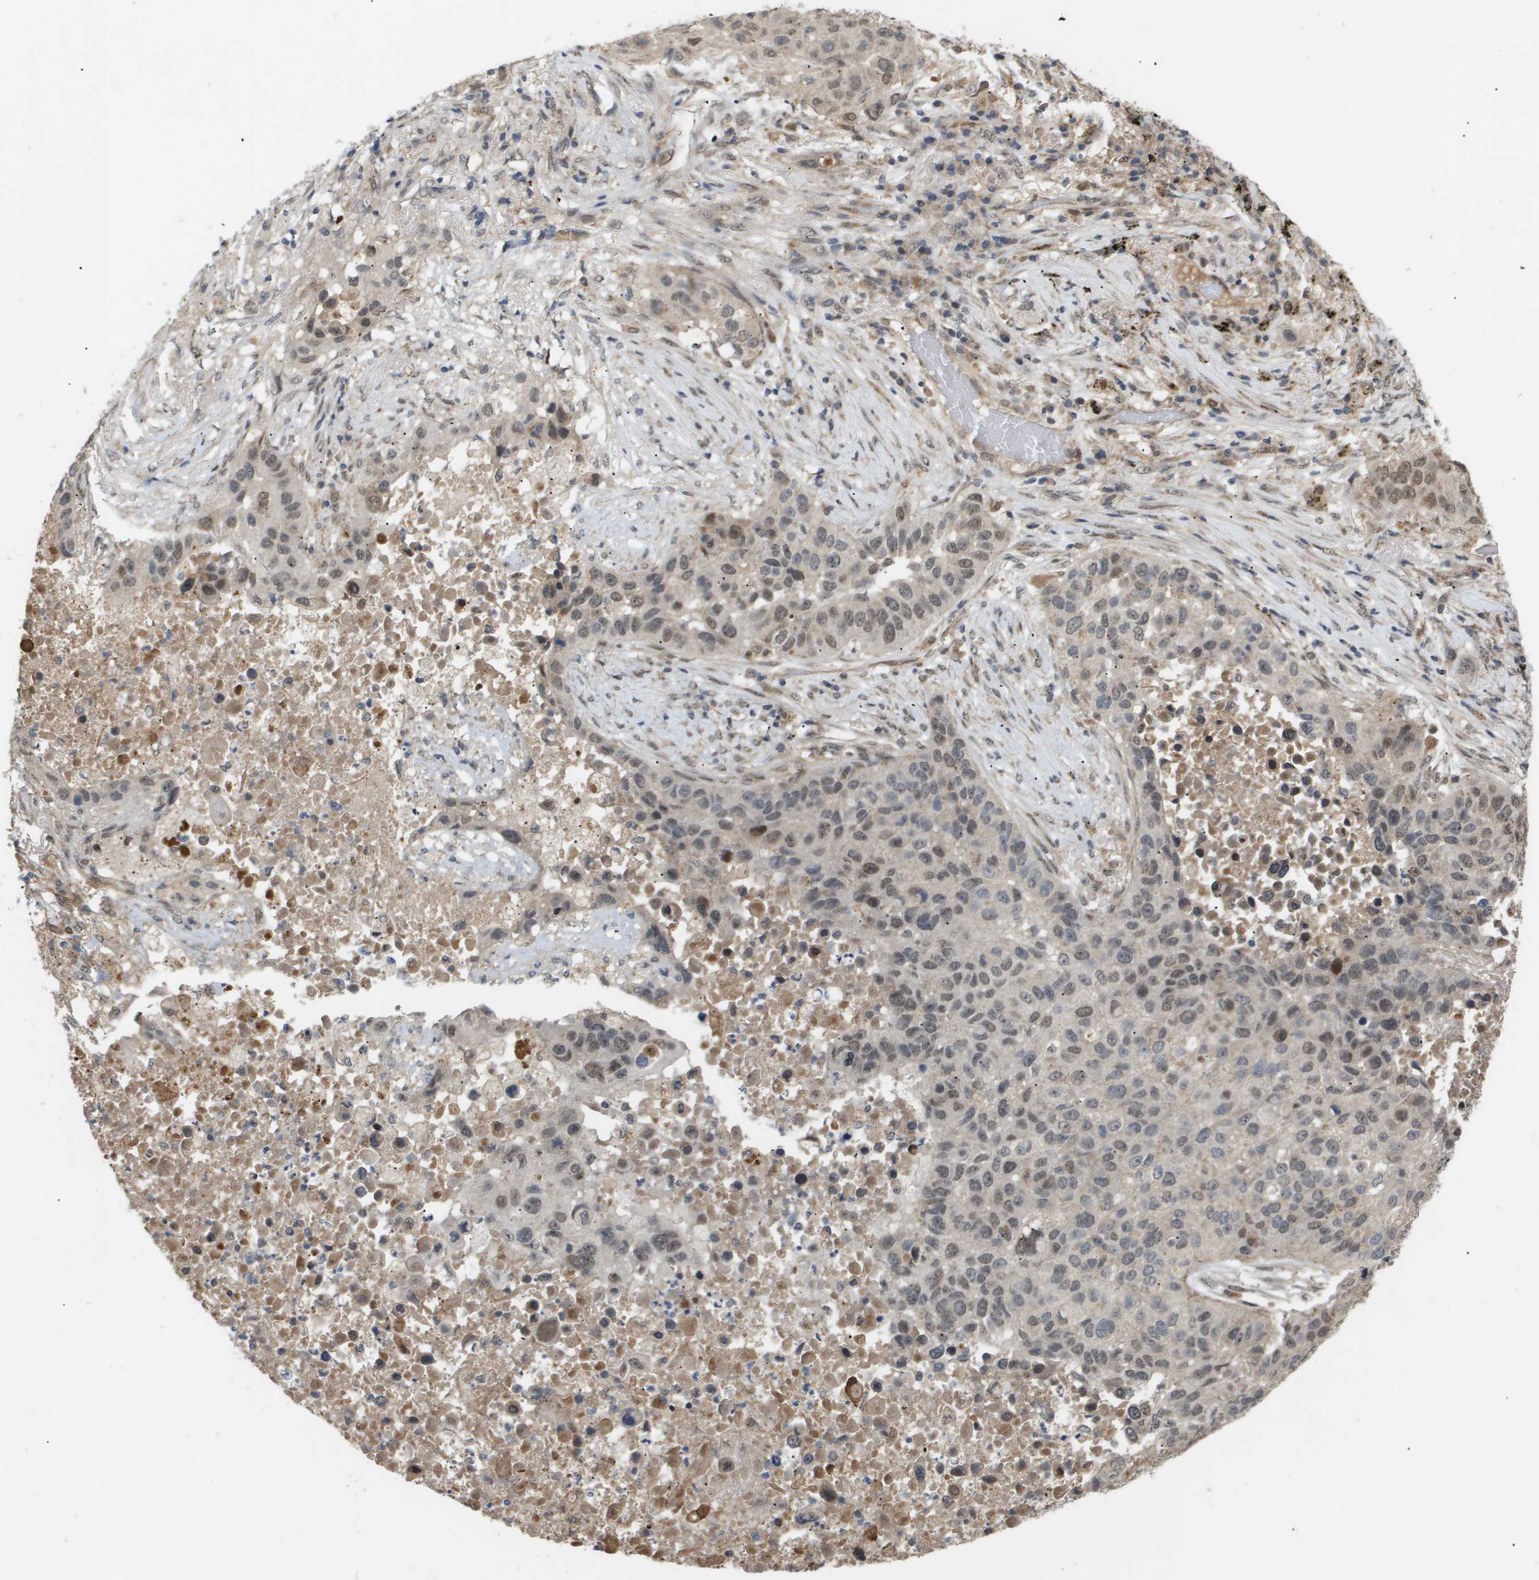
{"staining": {"intensity": "moderate", "quantity": "25%-75%", "location": "nuclear"}, "tissue": "lung cancer", "cell_type": "Tumor cells", "image_type": "cancer", "snomed": [{"axis": "morphology", "description": "Squamous cell carcinoma, NOS"}, {"axis": "topography", "description": "Lung"}], "caption": "Lung cancer stained with IHC demonstrates moderate nuclear expression in approximately 25%-75% of tumor cells. (DAB (3,3'-diaminobenzidine) = brown stain, brightfield microscopy at high magnification).", "gene": "PDGFB", "patient": {"sex": "male", "age": 57}}